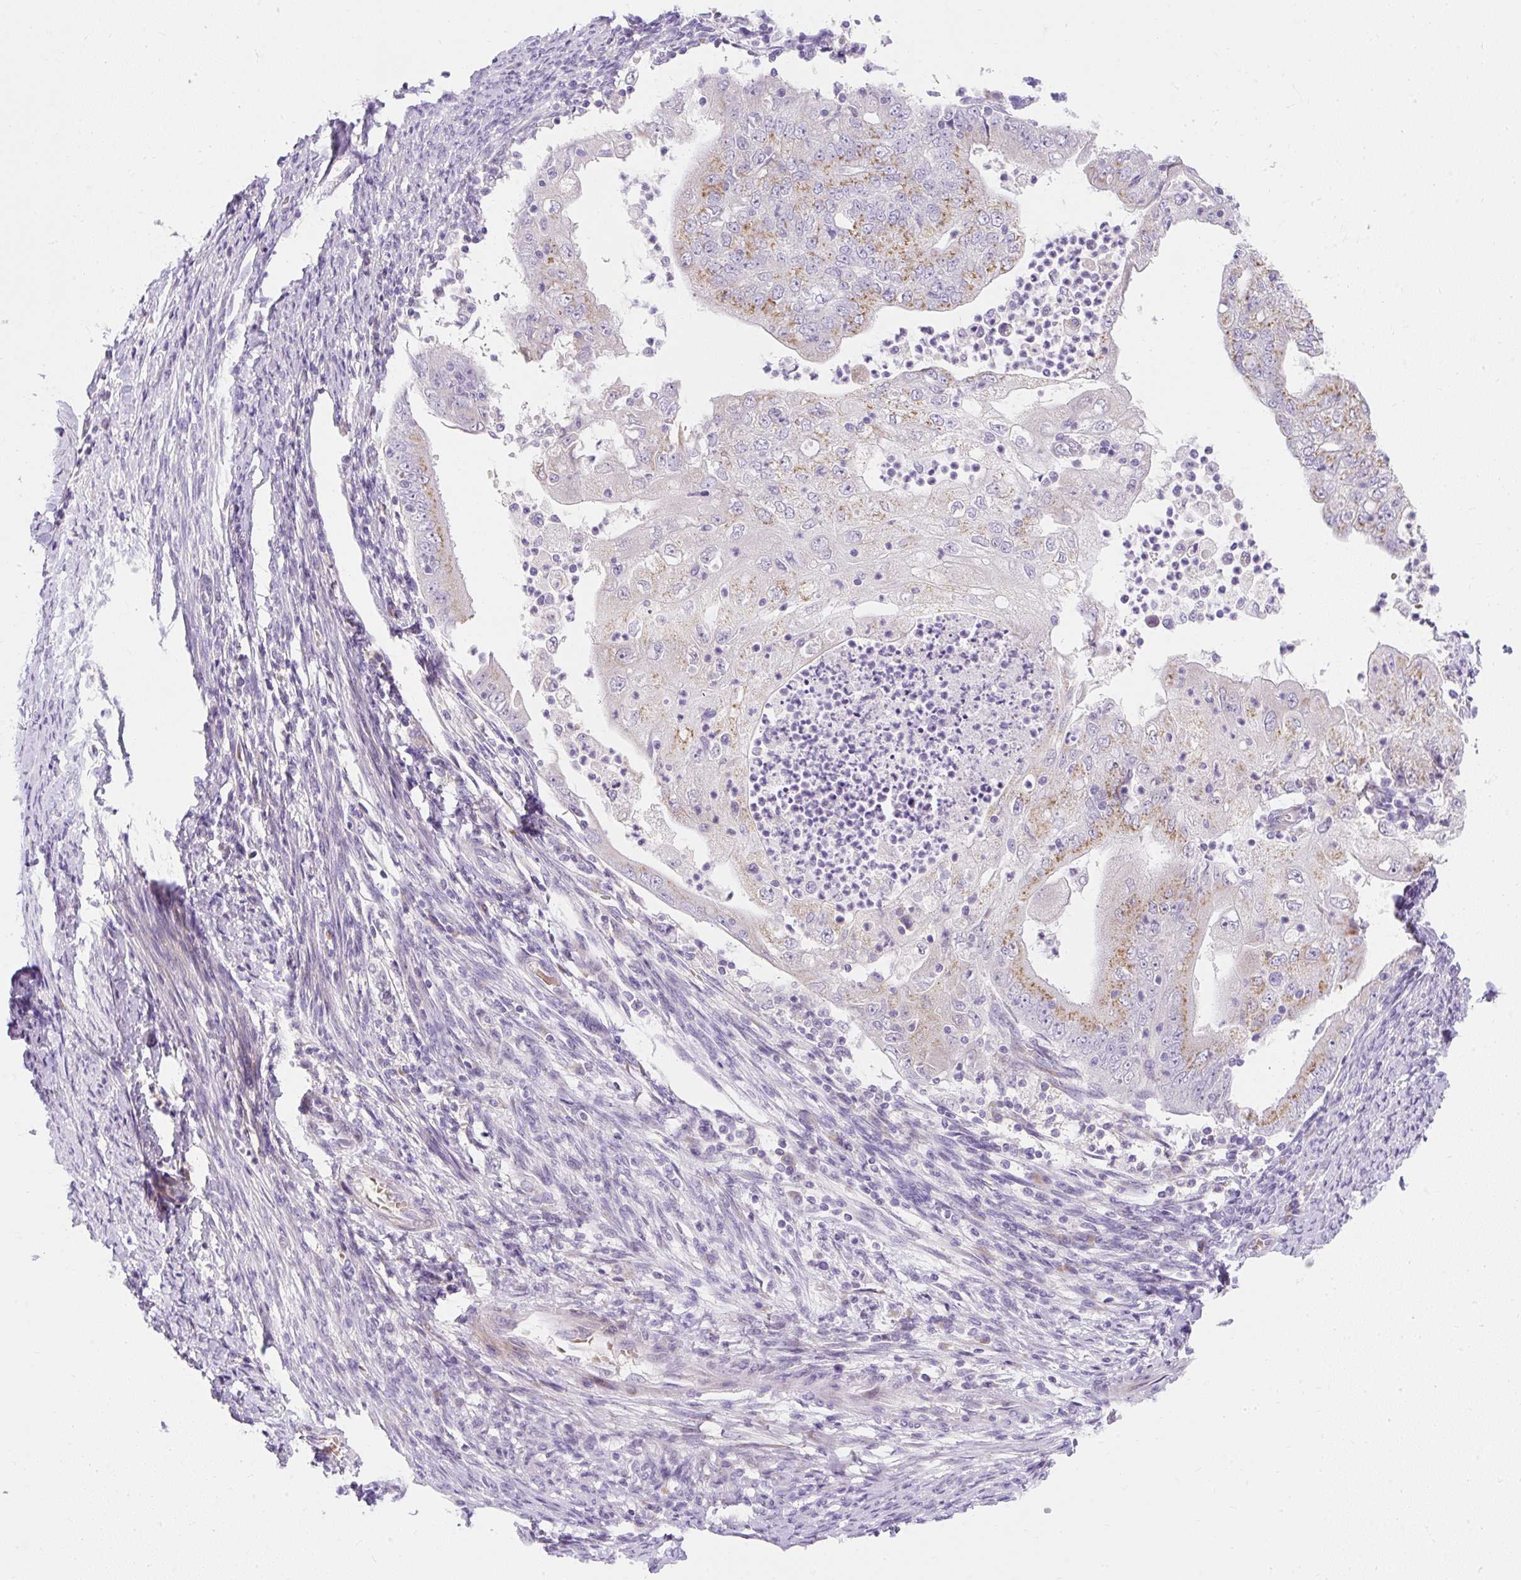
{"staining": {"intensity": "moderate", "quantity": "25%-75%", "location": "cytoplasmic/membranous"}, "tissue": "endometrial cancer", "cell_type": "Tumor cells", "image_type": "cancer", "snomed": [{"axis": "morphology", "description": "Adenocarcinoma, NOS"}, {"axis": "topography", "description": "Endometrium"}], "caption": "IHC of human adenocarcinoma (endometrial) exhibits medium levels of moderate cytoplasmic/membranous staining in about 25%-75% of tumor cells.", "gene": "DTX4", "patient": {"sex": "female", "age": 70}}